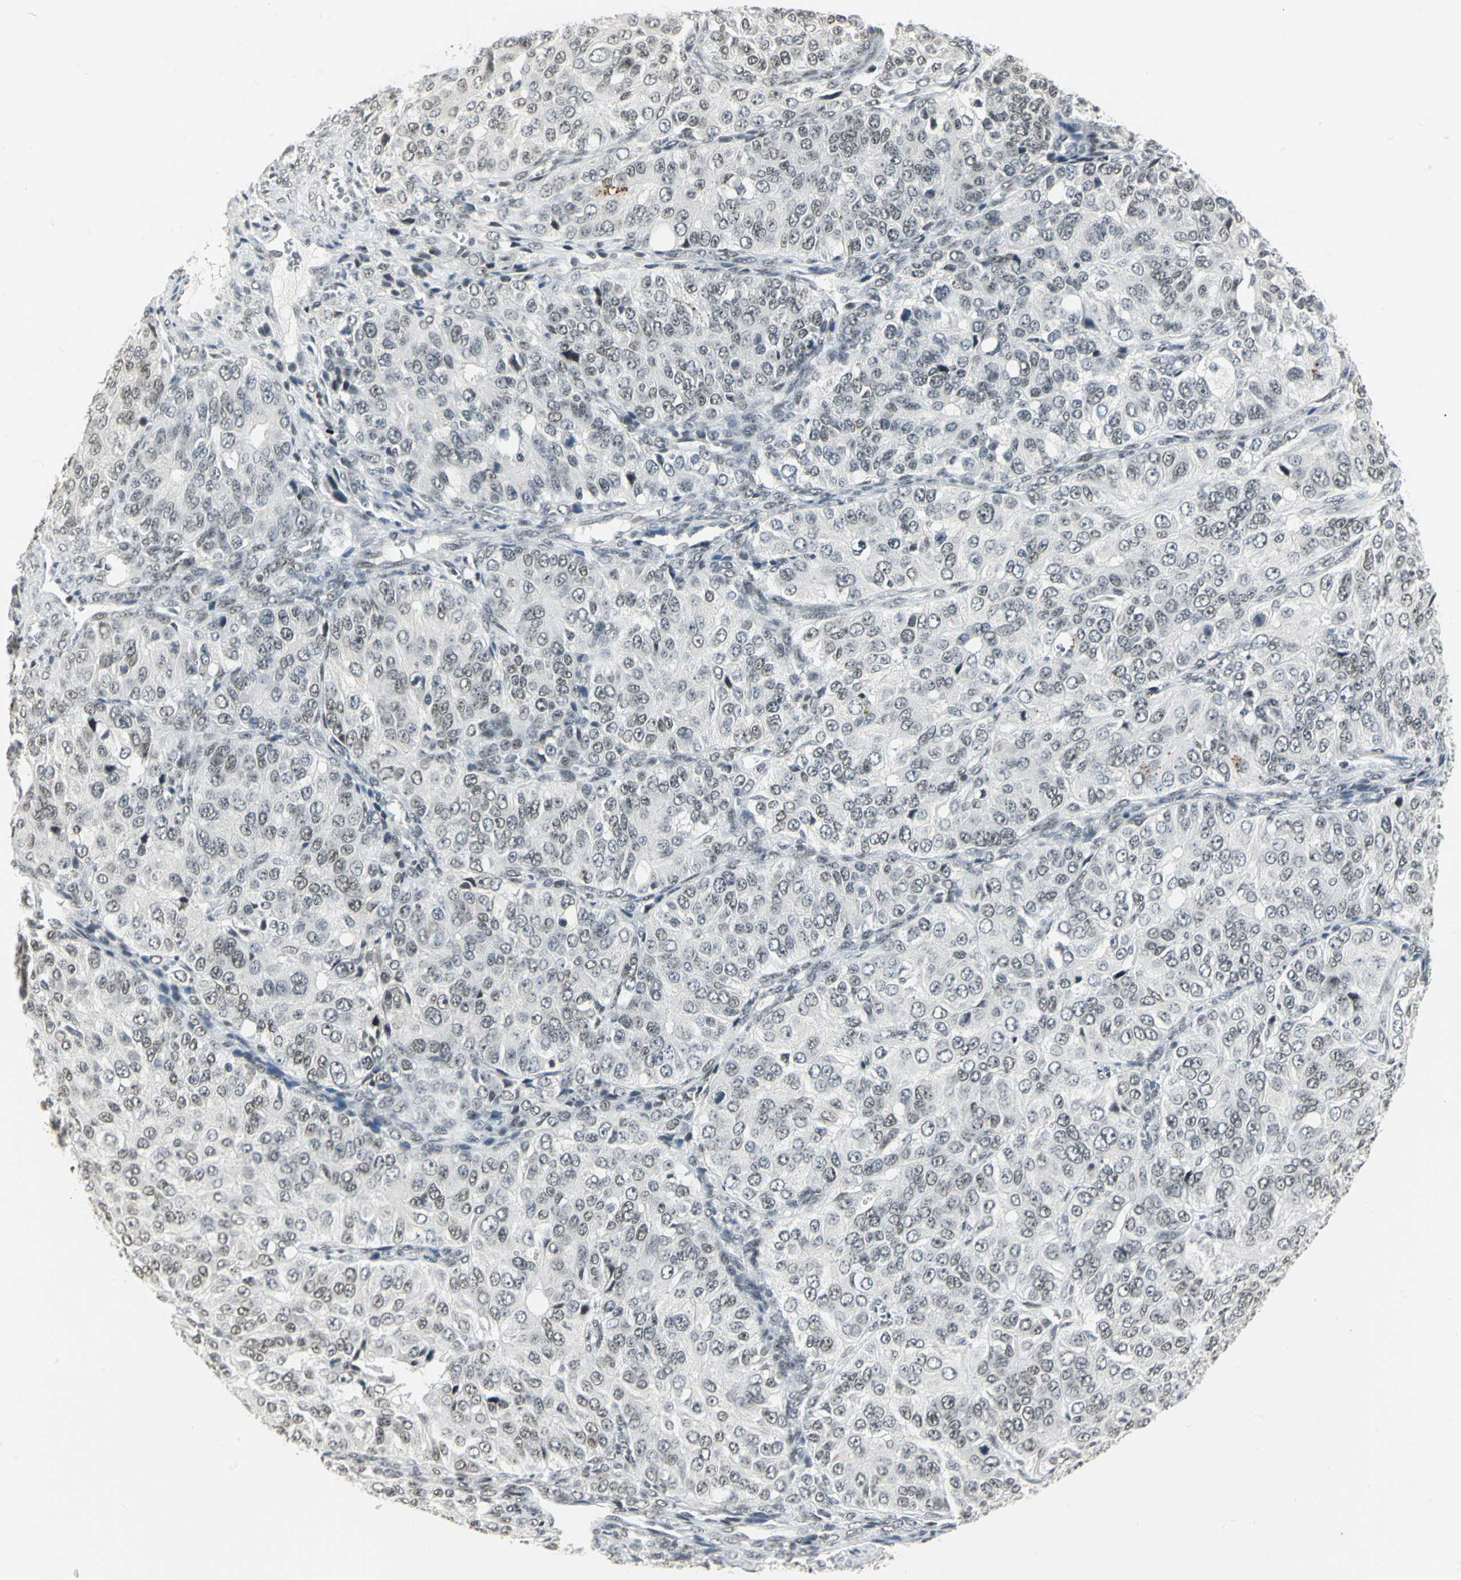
{"staining": {"intensity": "moderate", "quantity": ">75%", "location": "nuclear"}, "tissue": "ovarian cancer", "cell_type": "Tumor cells", "image_type": "cancer", "snomed": [{"axis": "morphology", "description": "Carcinoma, endometroid"}, {"axis": "topography", "description": "Ovary"}], "caption": "The image exhibits staining of ovarian cancer, revealing moderate nuclear protein expression (brown color) within tumor cells.", "gene": "CBX3", "patient": {"sex": "female", "age": 51}}